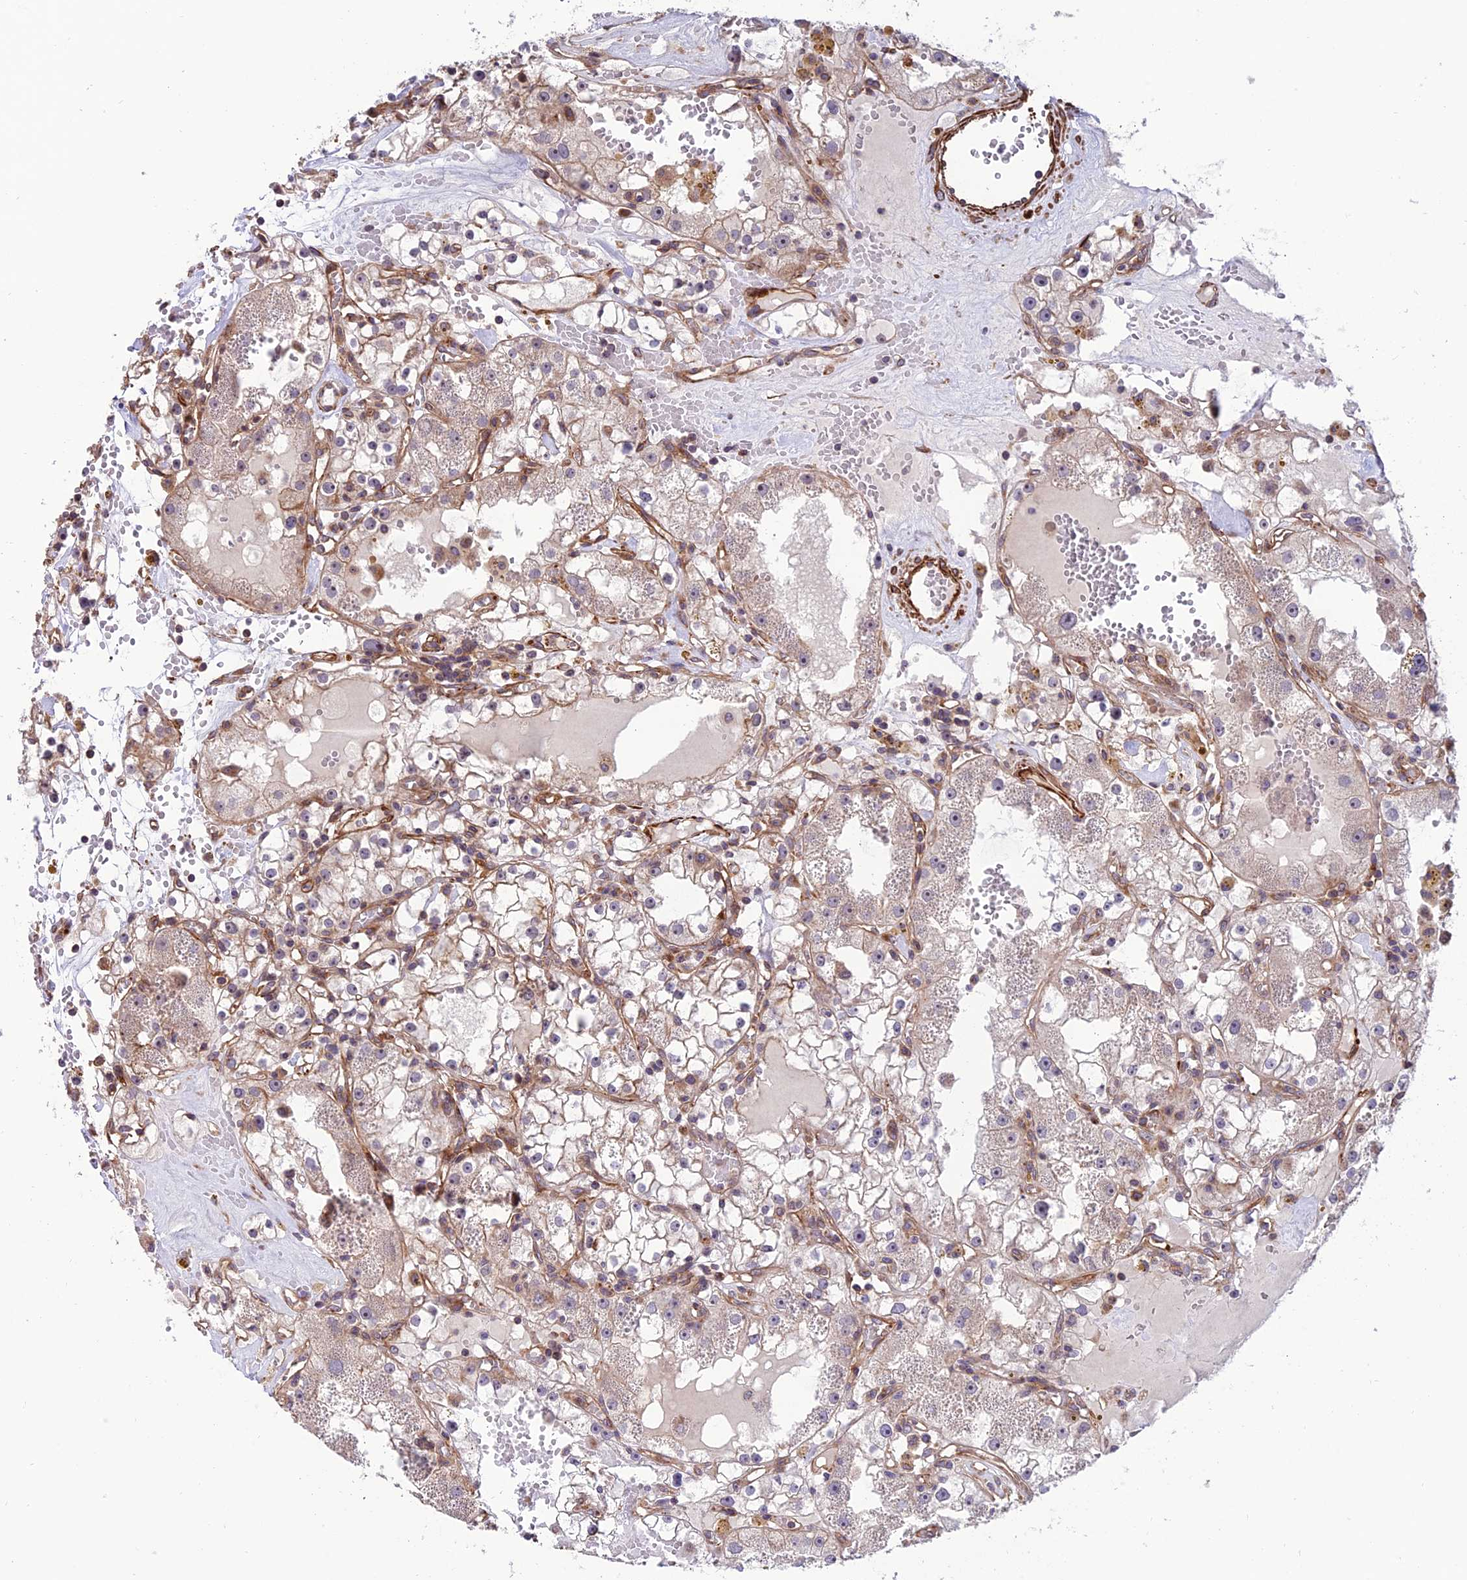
{"staining": {"intensity": "negative", "quantity": "none", "location": "none"}, "tissue": "renal cancer", "cell_type": "Tumor cells", "image_type": "cancer", "snomed": [{"axis": "morphology", "description": "Adenocarcinoma, NOS"}, {"axis": "topography", "description": "Kidney"}], "caption": "Immunohistochemistry (IHC) of human renal cancer (adenocarcinoma) reveals no expression in tumor cells.", "gene": "TNIP3", "patient": {"sex": "male", "age": 56}}